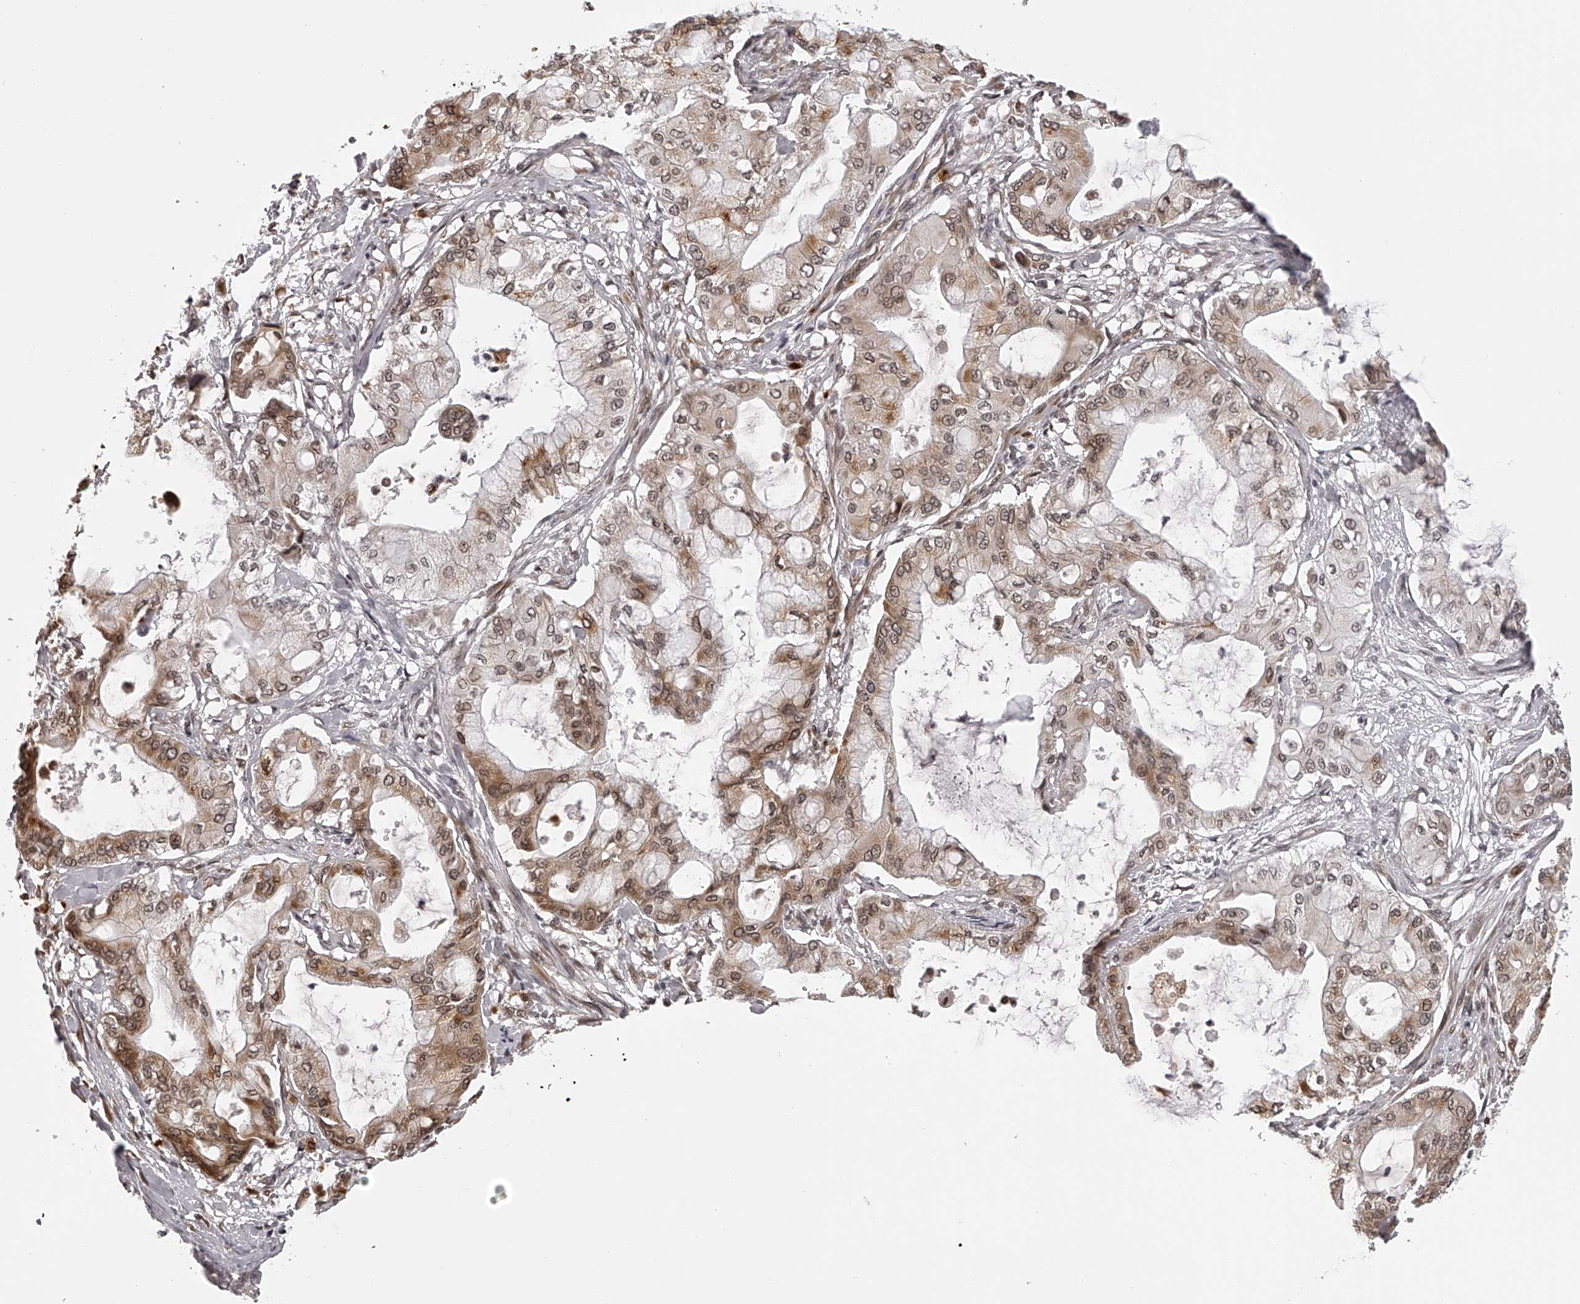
{"staining": {"intensity": "moderate", "quantity": ">75%", "location": "cytoplasmic/membranous,nuclear"}, "tissue": "pancreatic cancer", "cell_type": "Tumor cells", "image_type": "cancer", "snomed": [{"axis": "morphology", "description": "Adenocarcinoma, NOS"}, {"axis": "morphology", "description": "Adenocarcinoma, metastatic, NOS"}, {"axis": "topography", "description": "Lymph node"}, {"axis": "topography", "description": "Pancreas"}, {"axis": "topography", "description": "Duodenum"}], "caption": "Protein expression analysis of human metastatic adenocarcinoma (pancreatic) reveals moderate cytoplasmic/membranous and nuclear positivity in about >75% of tumor cells. (DAB (3,3'-diaminobenzidine) IHC, brown staining for protein, blue staining for nuclei).", "gene": "ODF2L", "patient": {"sex": "female", "age": 64}}